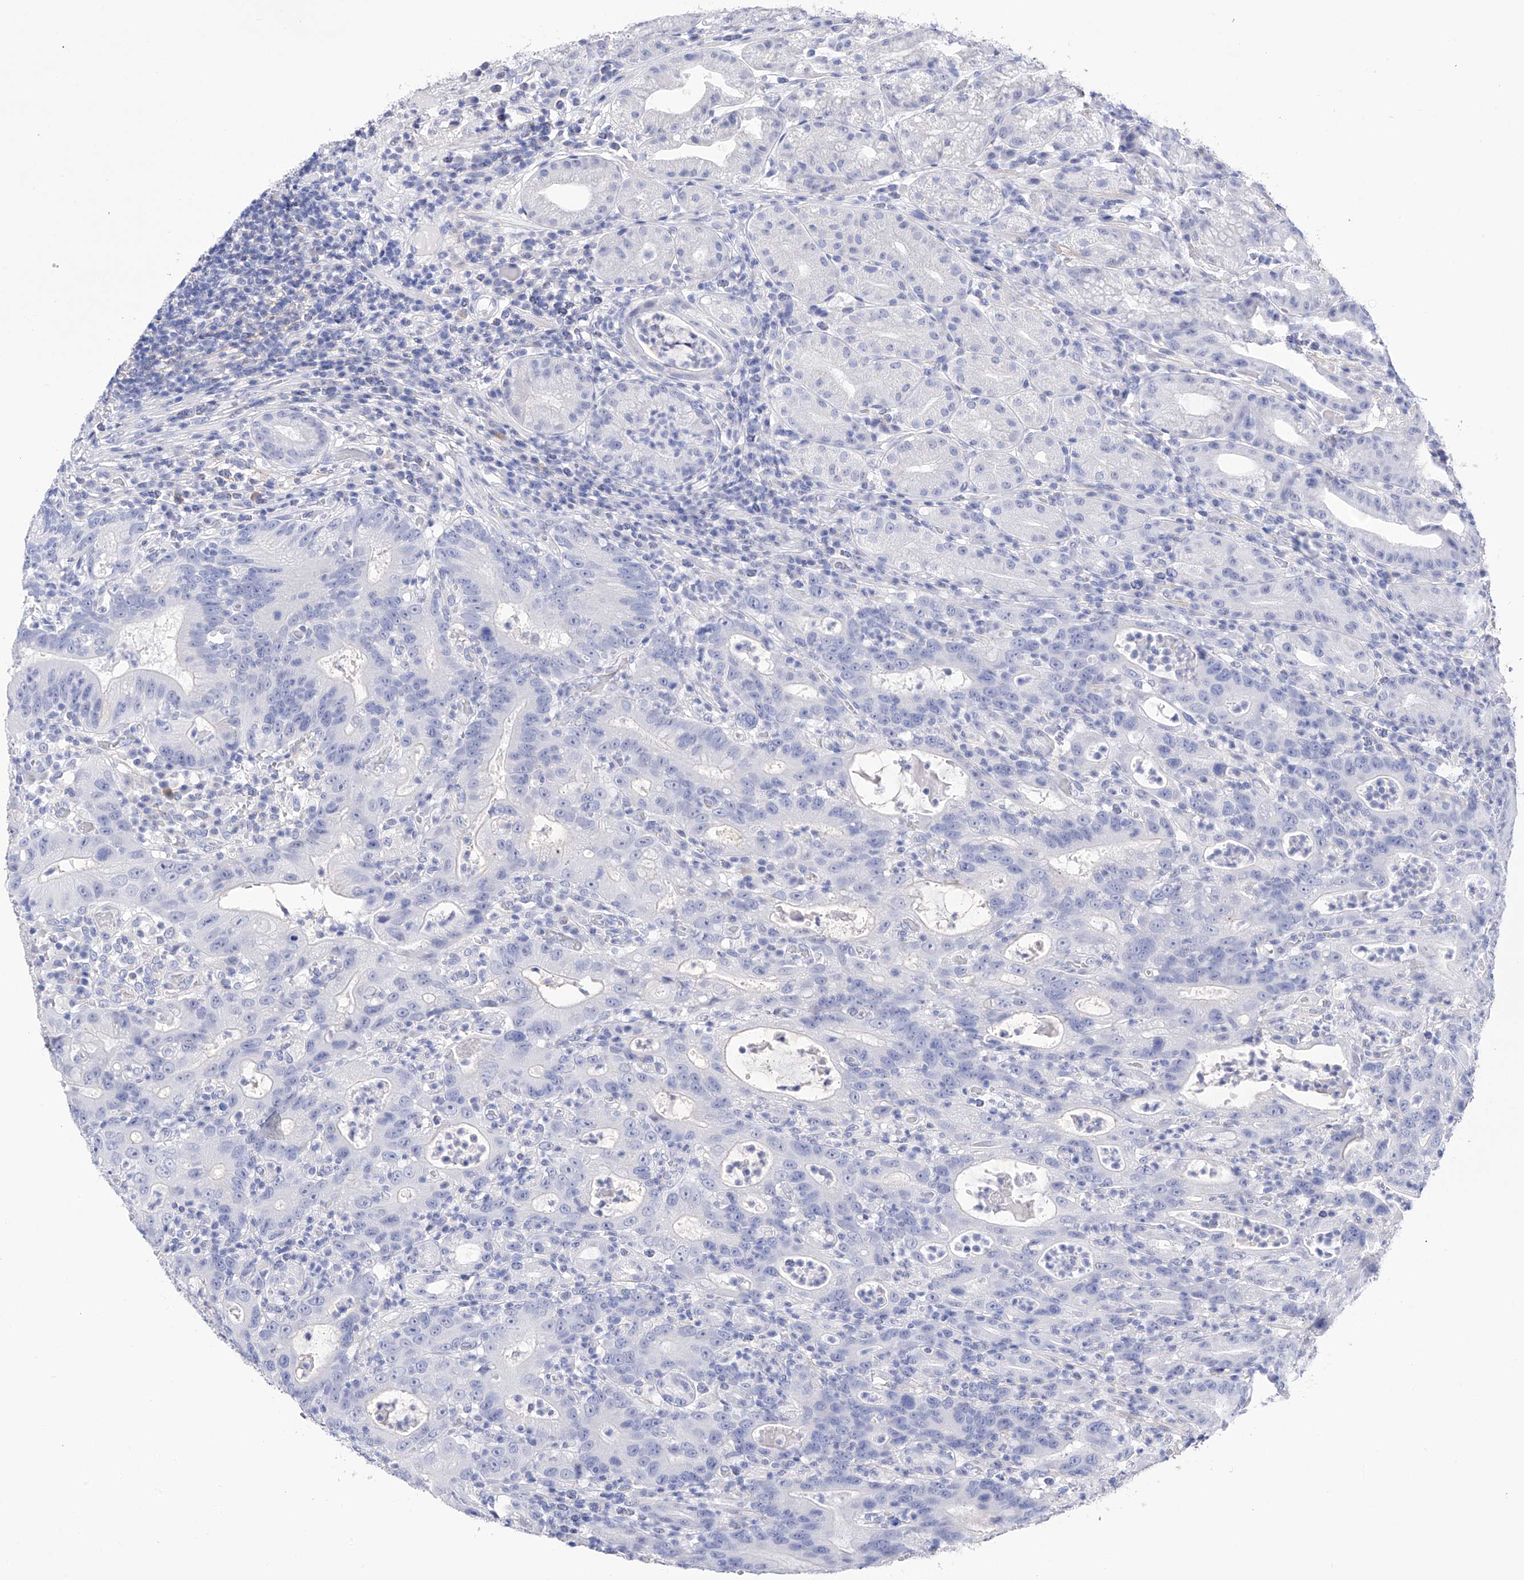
{"staining": {"intensity": "negative", "quantity": "none", "location": "none"}, "tissue": "stomach", "cell_type": "Glandular cells", "image_type": "normal", "snomed": [{"axis": "morphology", "description": "Normal tissue, NOS"}, {"axis": "topography", "description": "Stomach"}], "caption": "Glandular cells show no significant protein expression in normal stomach.", "gene": "FLG", "patient": {"sex": "male", "age": 57}}